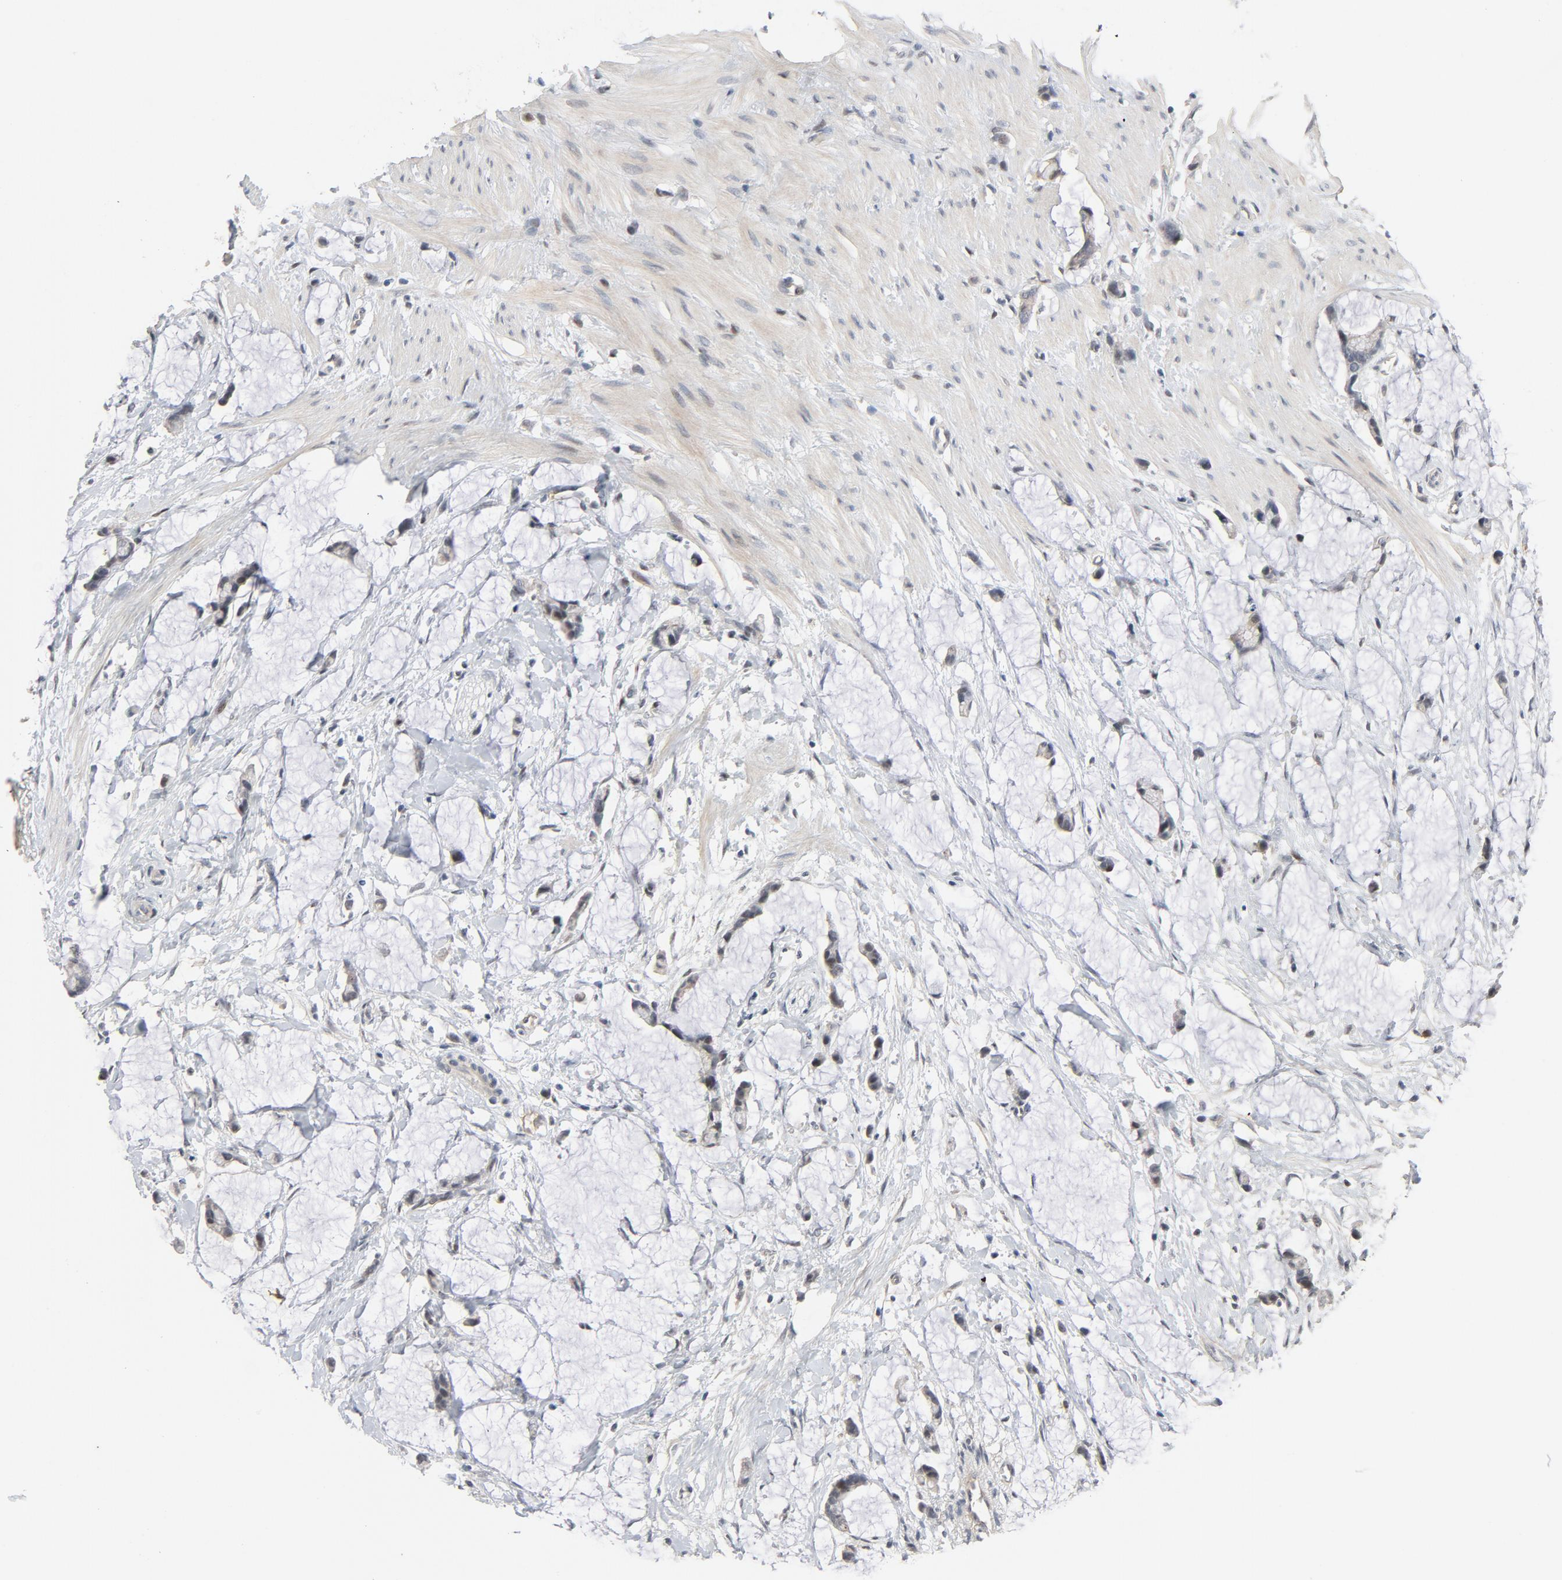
{"staining": {"intensity": "negative", "quantity": "none", "location": "none"}, "tissue": "colorectal cancer", "cell_type": "Tumor cells", "image_type": "cancer", "snomed": [{"axis": "morphology", "description": "Adenocarcinoma, NOS"}, {"axis": "topography", "description": "Colon"}], "caption": "Protein analysis of adenocarcinoma (colorectal) displays no significant positivity in tumor cells.", "gene": "FSCB", "patient": {"sex": "male", "age": 14}}